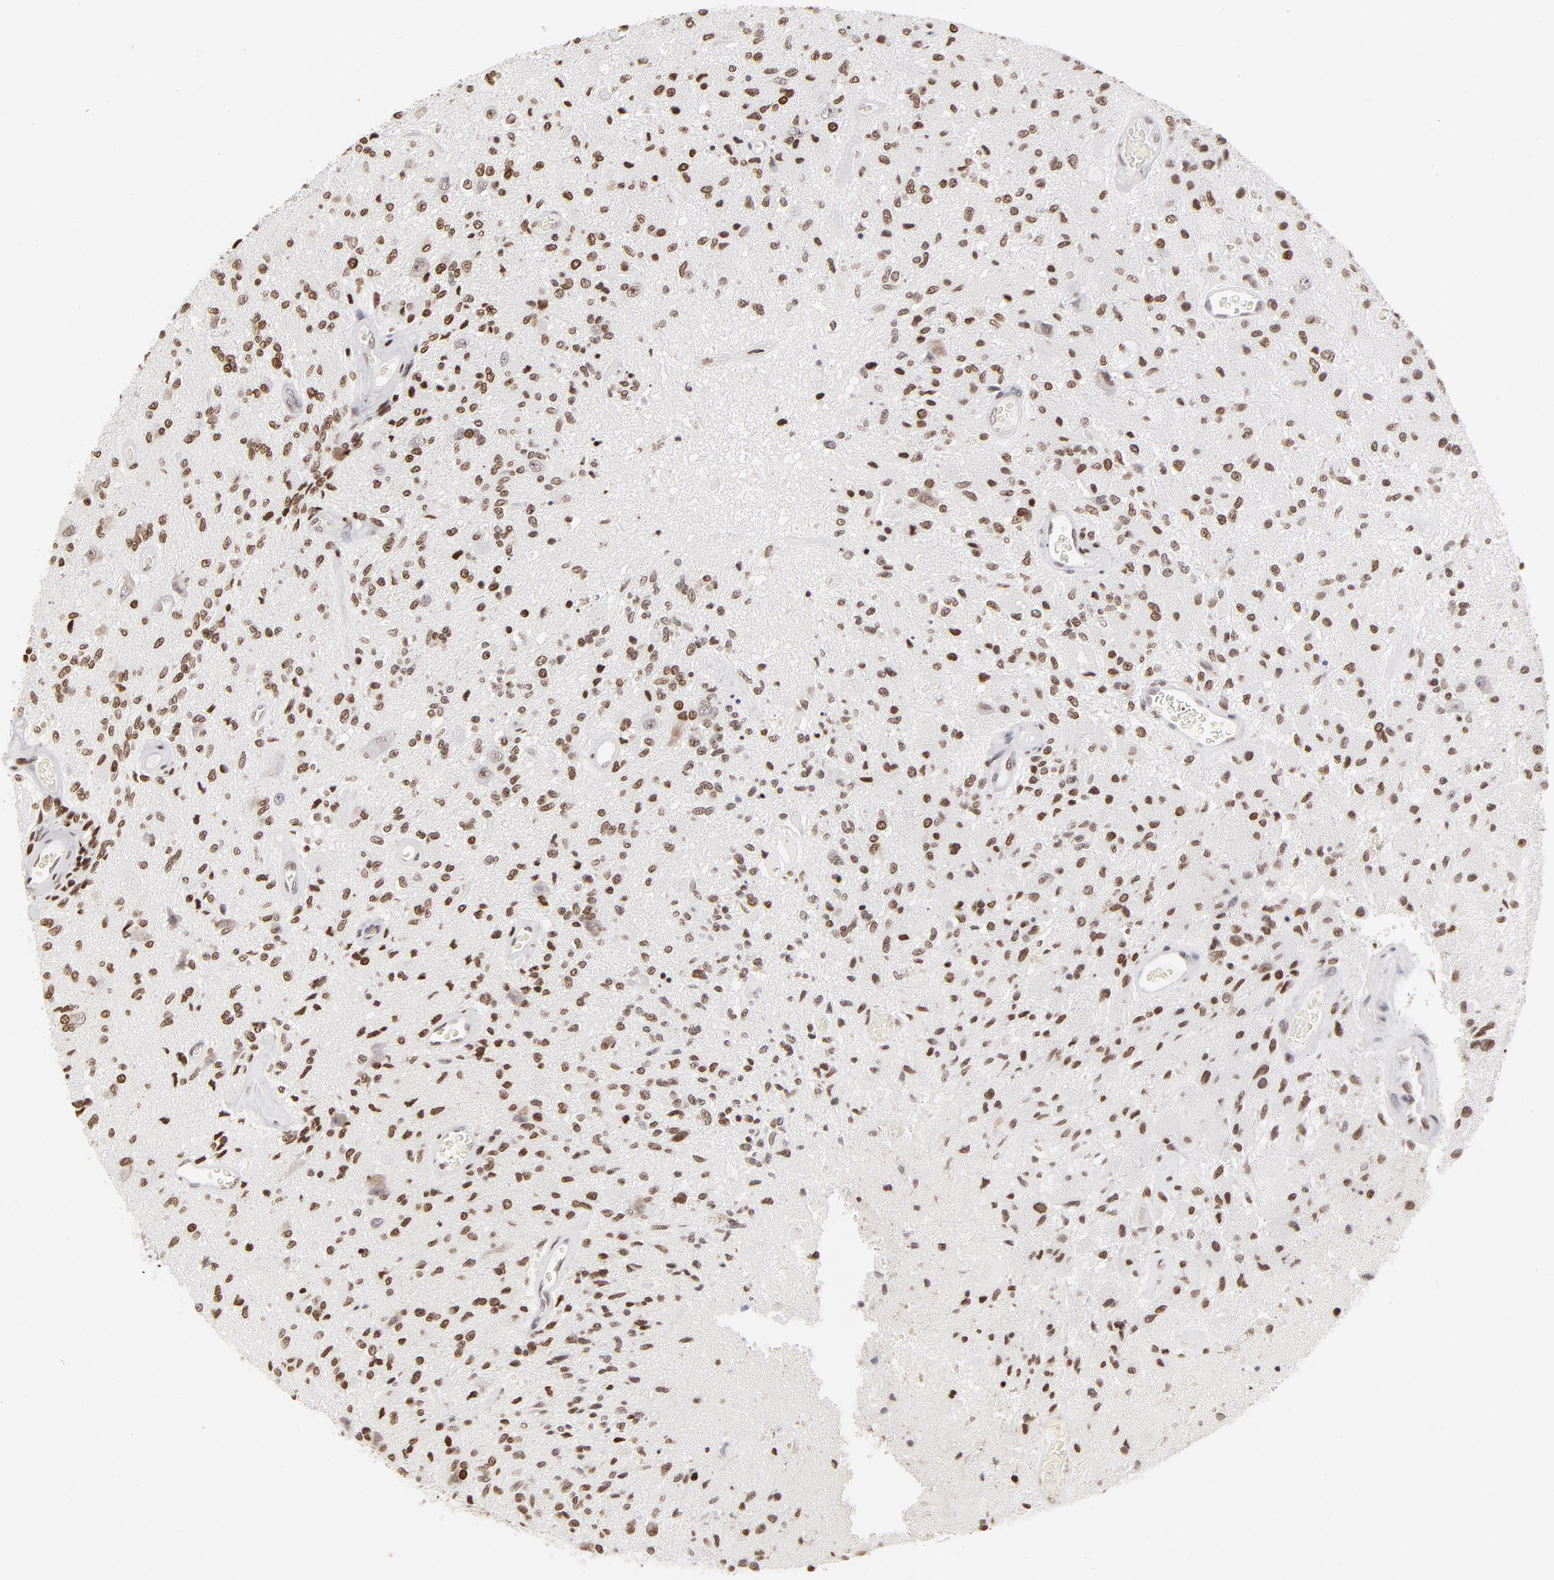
{"staining": {"intensity": "strong", "quantity": ">75%", "location": "nuclear"}, "tissue": "glioma", "cell_type": "Tumor cells", "image_type": "cancer", "snomed": [{"axis": "morphology", "description": "Normal tissue, NOS"}, {"axis": "morphology", "description": "Glioma, malignant, High grade"}, {"axis": "topography", "description": "Cerebral cortex"}], "caption": "Brown immunohistochemical staining in human malignant glioma (high-grade) shows strong nuclear positivity in approximately >75% of tumor cells.", "gene": "PARP1", "patient": {"sex": "male", "age": 77}}